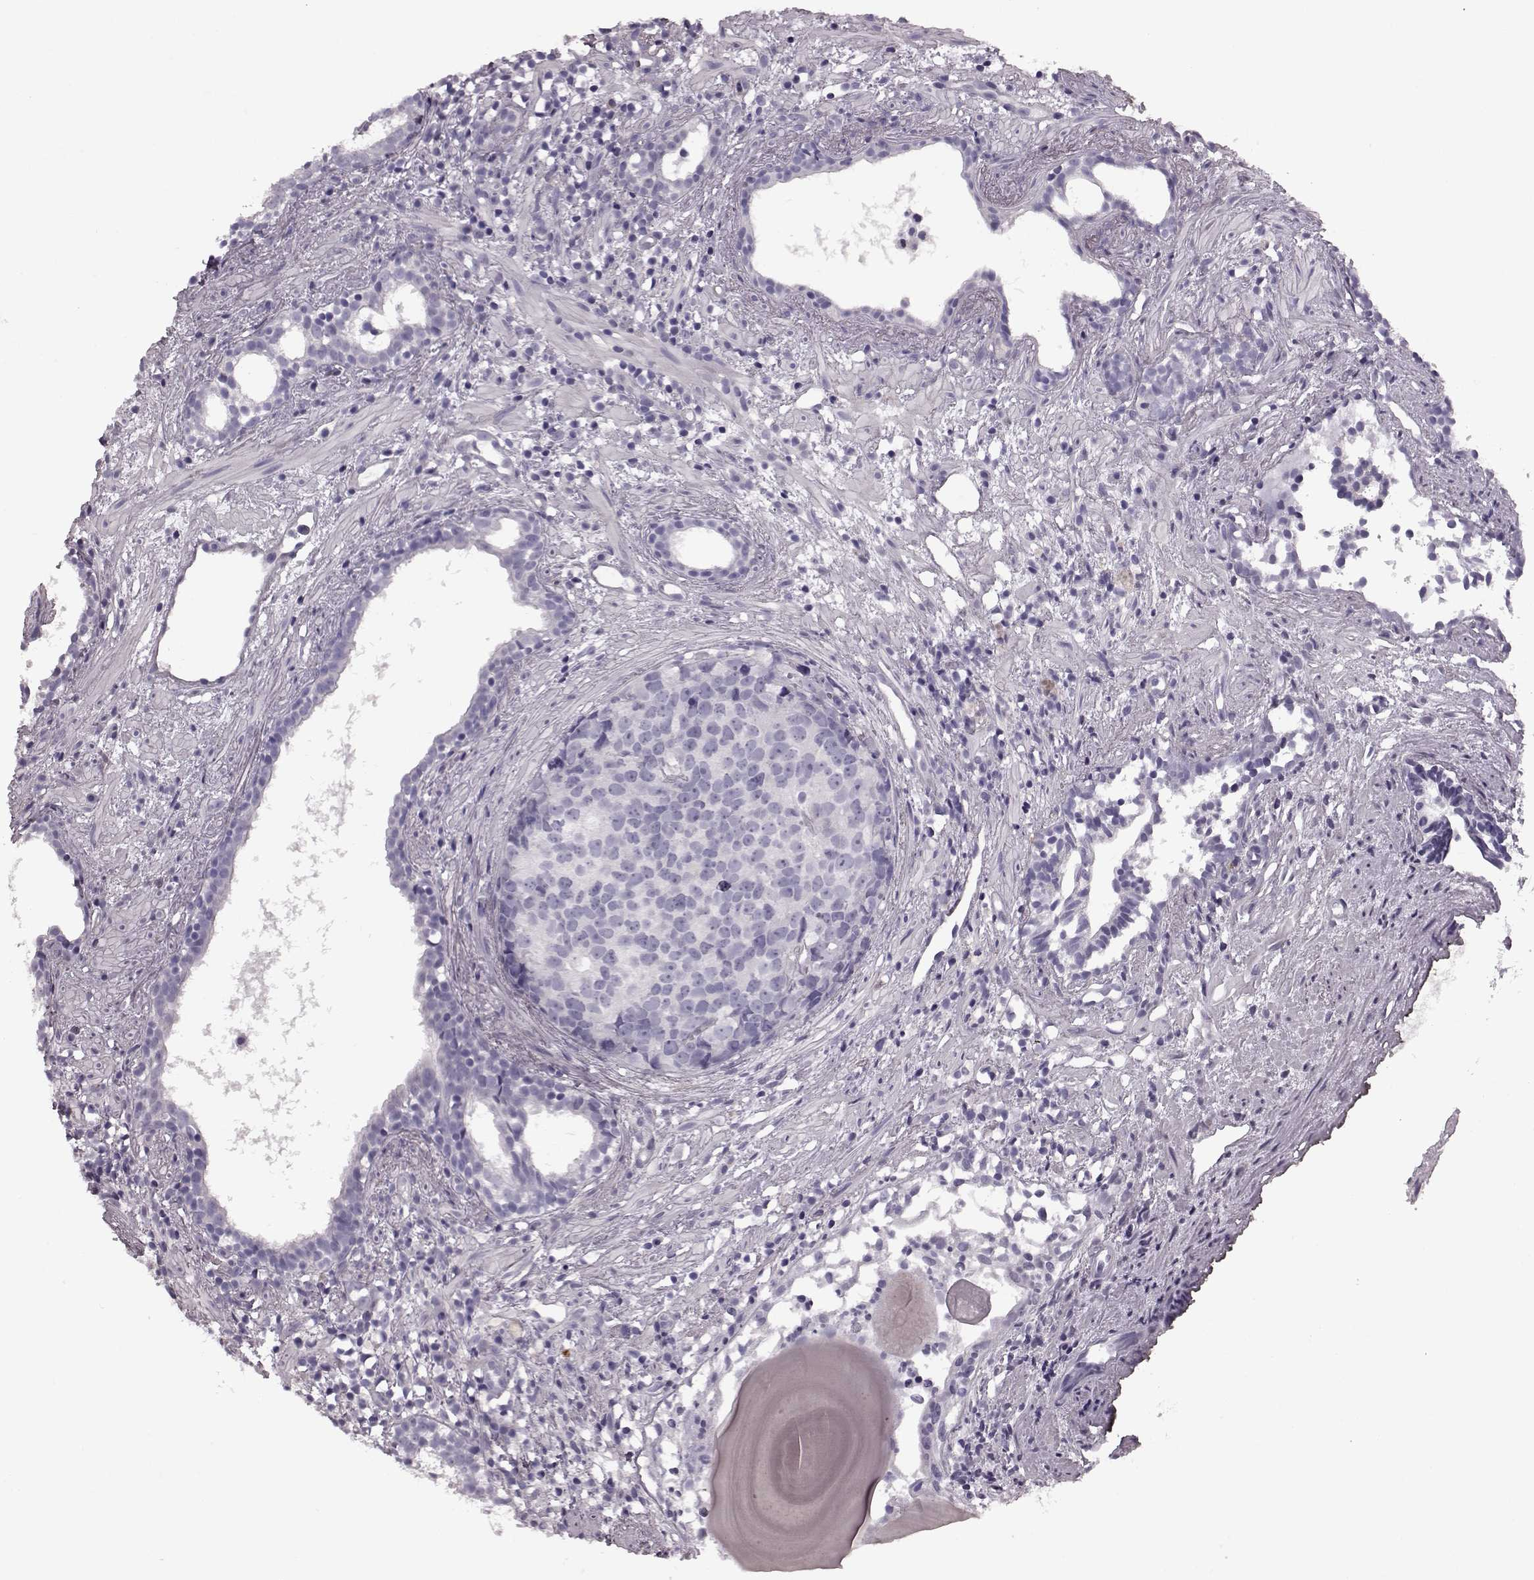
{"staining": {"intensity": "negative", "quantity": "none", "location": "none"}, "tissue": "prostate cancer", "cell_type": "Tumor cells", "image_type": "cancer", "snomed": [{"axis": "morphology", "description": "Adenocarcinoma, High grade"}, {"axis": "topography", "description": "Prostate"}], "caption": "There is no significant expression in tumor cells of prostate cancer.", "gene": "SNTG1", "patient": {"sex": "male", "age": 83}}